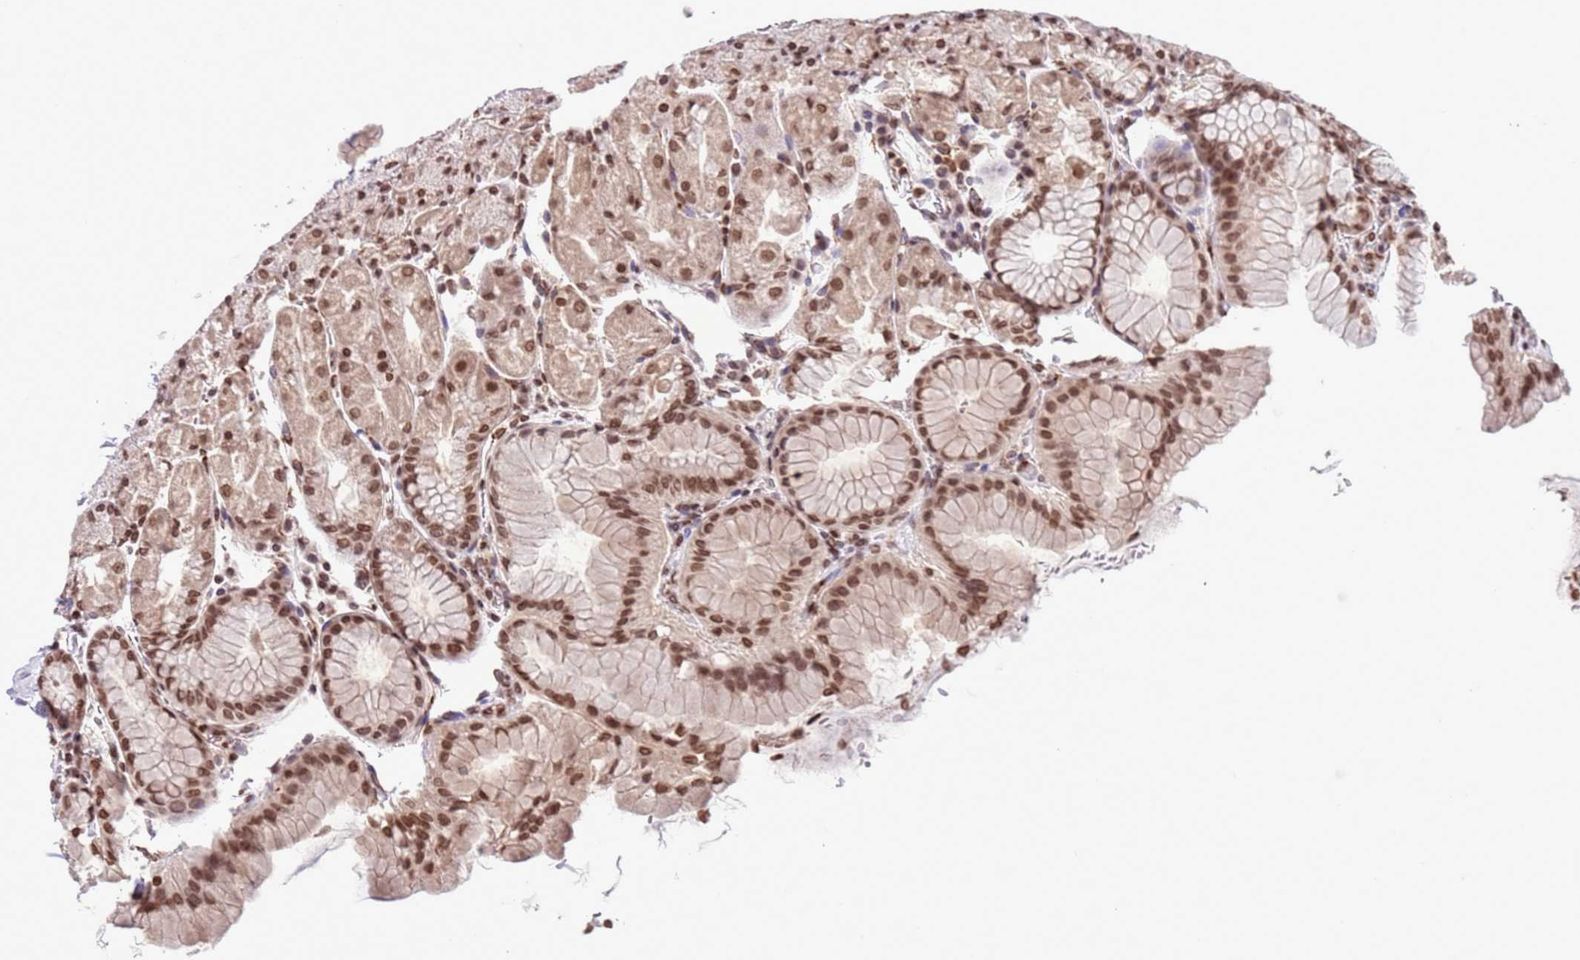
{"staining": {"intensity": "moderate", "quantity": ">75%", "location": "nuclear"}, "tissue": "stomach", "cell_type": "Glandular cells", "image_type": "normal", "snomed": [{"axis": "morphology", "description": "Normal tissue, NOS"}, {"axis": "topography", "description": "Stomach, upper"}, {"axis": "topography", "description": "Stomach, lower"}], "caption": "A high-resolution histopathology image shows immunohistochemistry (IHC) staining of unremarkable stomach, which shows moderate nuclear expression in approximately >75% of glandular cells. (brown staining indicates protein expression, while blue staining denotes nuclei).", "gene": "NRIP1", "patient": {"sex": "male", "age": 67}}